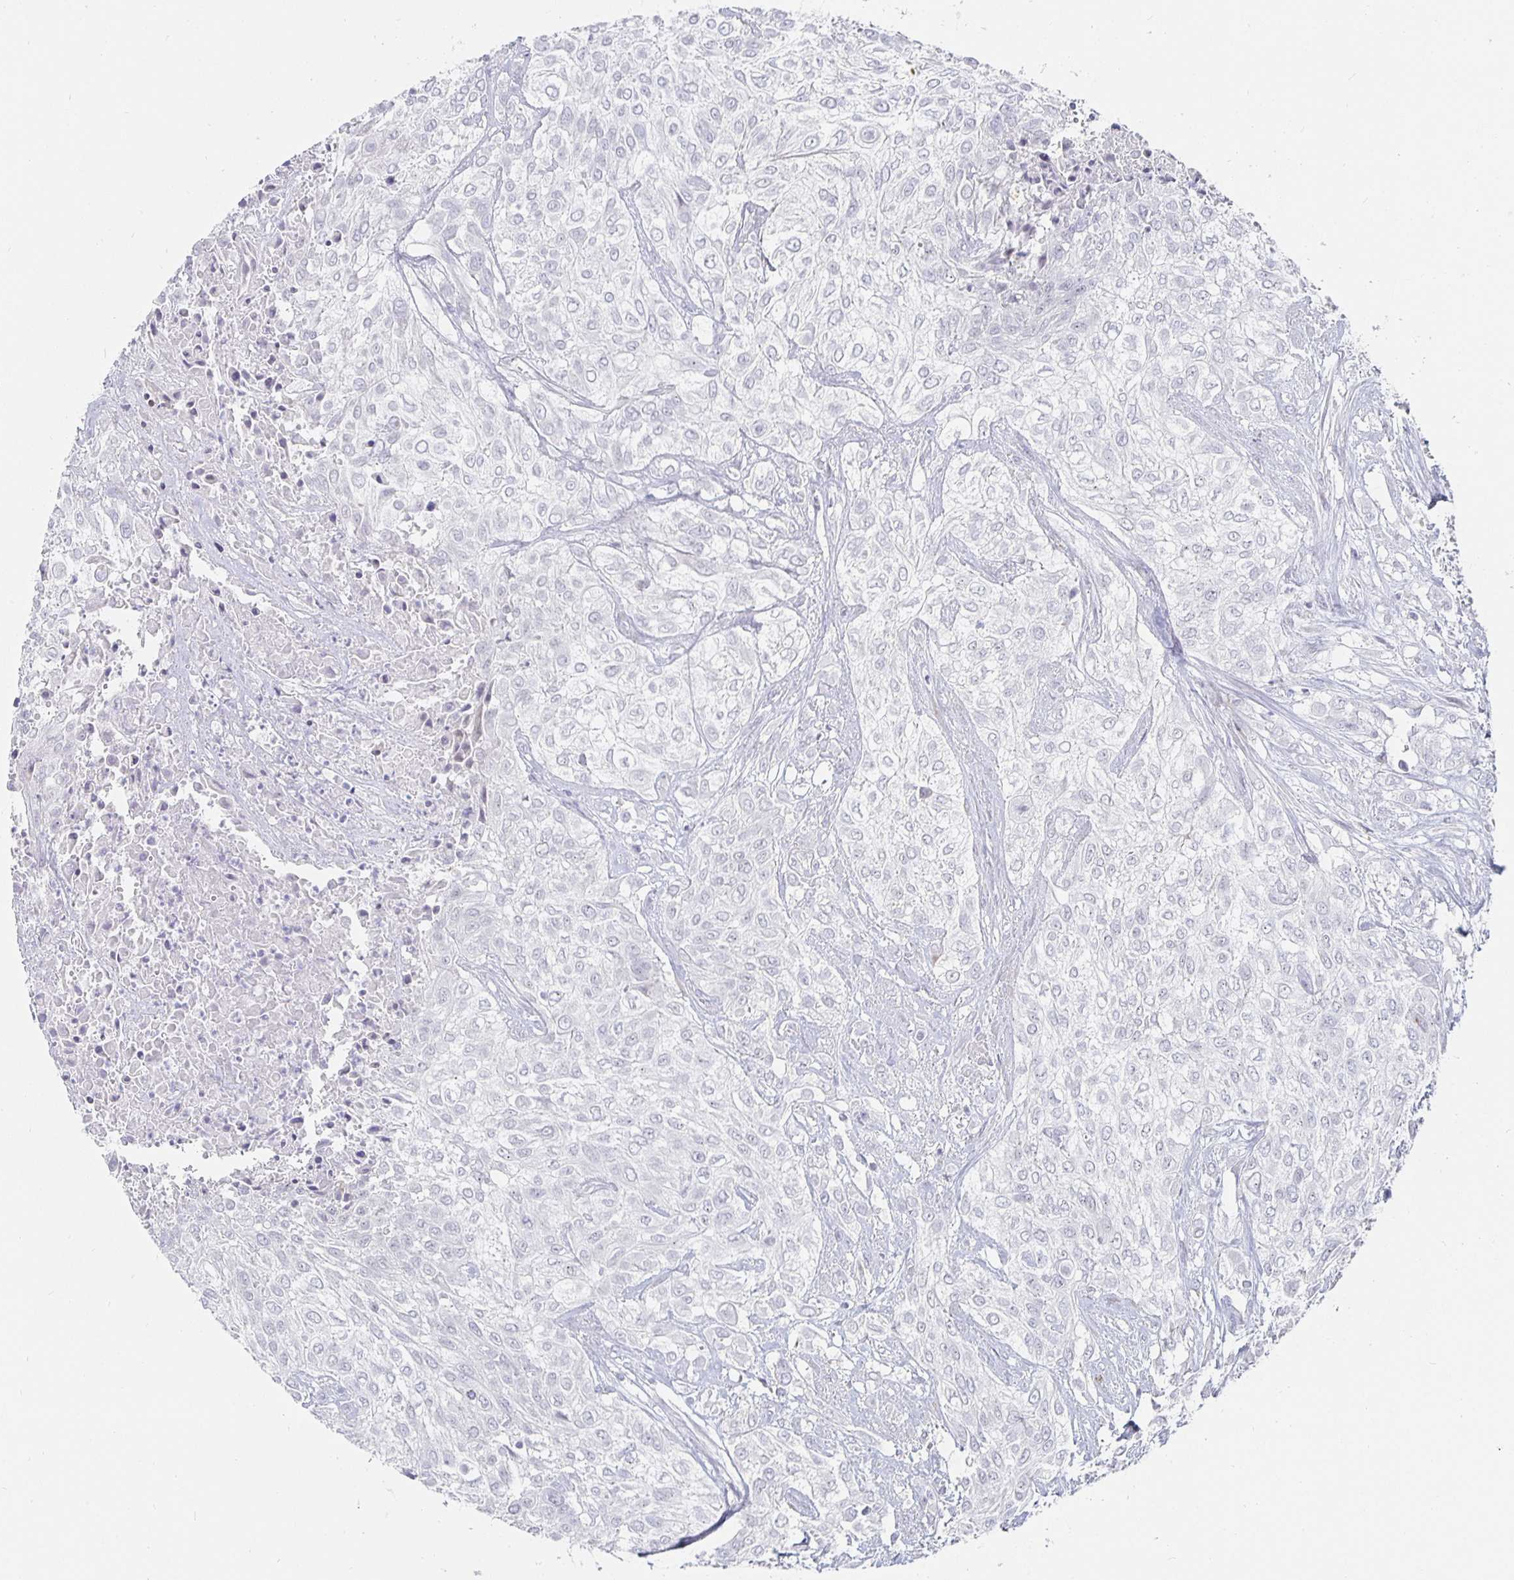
{"staining": {"intensity": "negative", "quantity": "none", "location": "none"}, "tissue": "urothelial cancer", "cell_type": "Tumor cells", "image_type": "cancer", "snomed": [{"axis": "morphology", "description": "Urothelial carcinoma, High grade"}, {"axis": "topography", "description": "Urinary bladder"}], "caption": "Tumor cells show no significant protein staining in urothelial carcinoma (high-grade).", "gene": "S100G", "patient": {"sex": "male", "age": 57}}